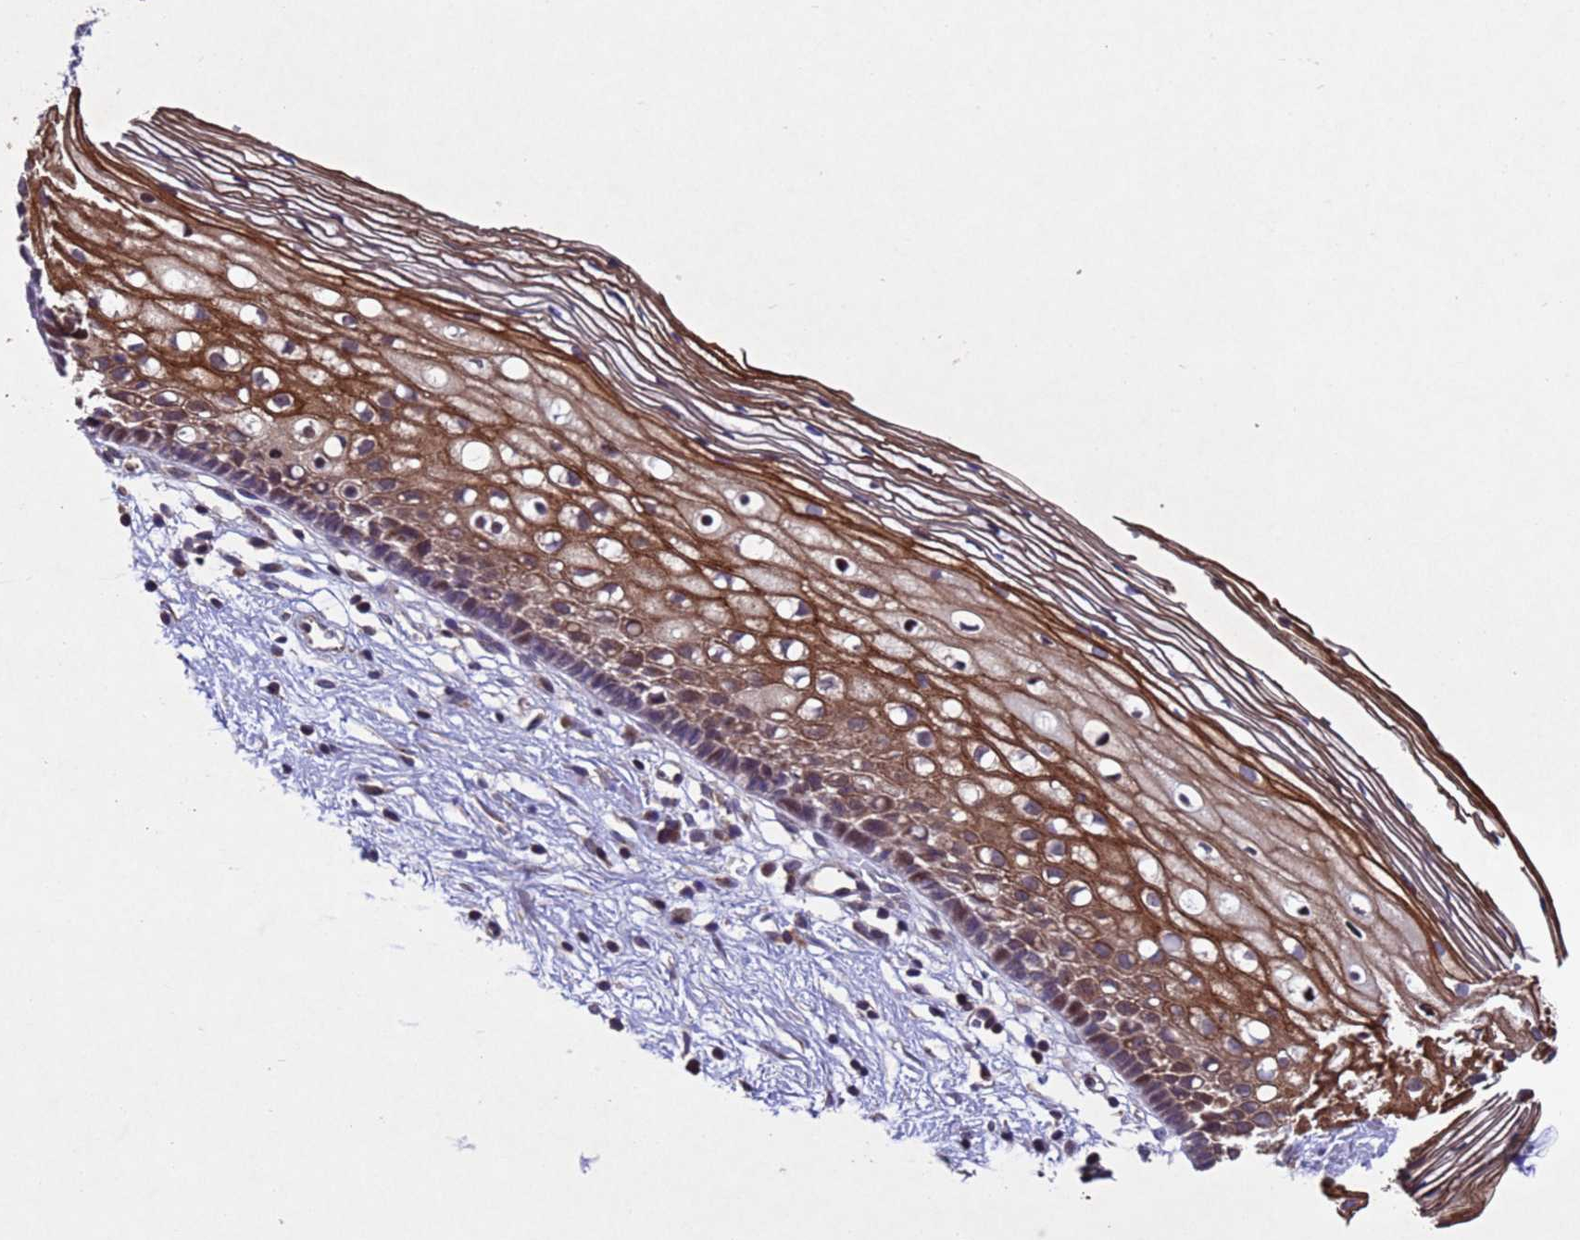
{"staining": {"intensity": "negative", "quantity": "none", "location": "none"}, "tissue": "cervix", "cell_type": "Glandular cells", "image_type": "normal", "snomed": [{"axis": "morphology", "description": "Normal tissue, NOS"}, {"axis": "topography", "description": "Cervix"}], "caption": "IHC histopathology image of normal cervix stained for a protein (brown), which exhibits no staining in glandular cells. The staining was performed using DAB to visualize the protein expression in brown, while the nuclei were stained in blue with hematoxylin (Magnification: 20x).", "gene": "TBK1", "patient": {"sex": "female", "age": 27}}